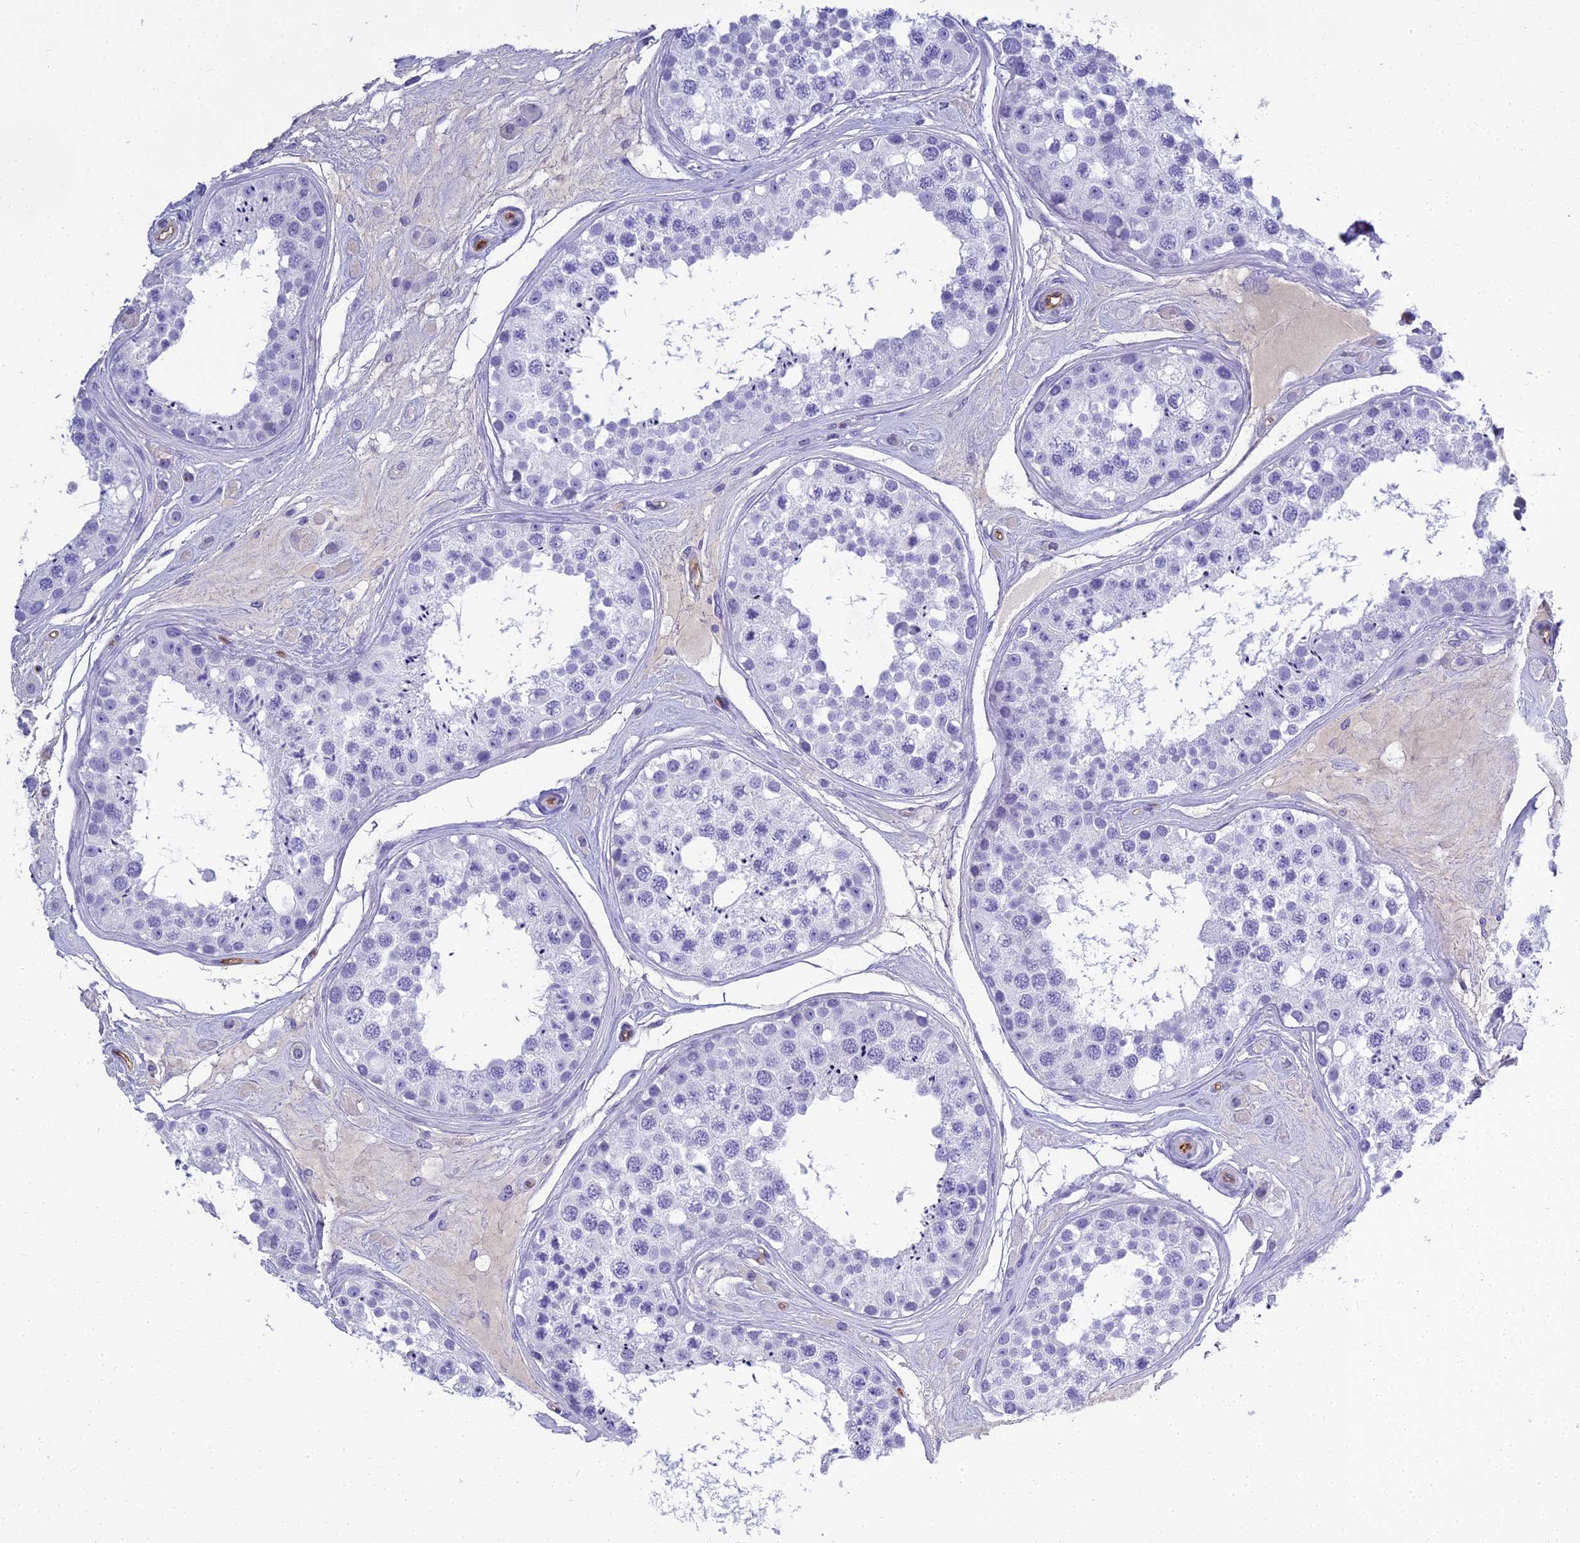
{"staining": {"intensity": "negative", "quantity": "none", "location": "none"}, "tissue": "testis", "cell_type": "Cells in seminiferous ducts", "image_type": "normal", "snomed": [{"axis": "morphology", "description": "Normal tissue, NOS"}, {"axis": "topography", "description": "Testis"}], "caption": "Testis stained for a protein using immunohistochemistry displays no staining cells in seminiferous ducts.", "gene": "NINJ1", "patient": {"sex": "male", "age": 25}}